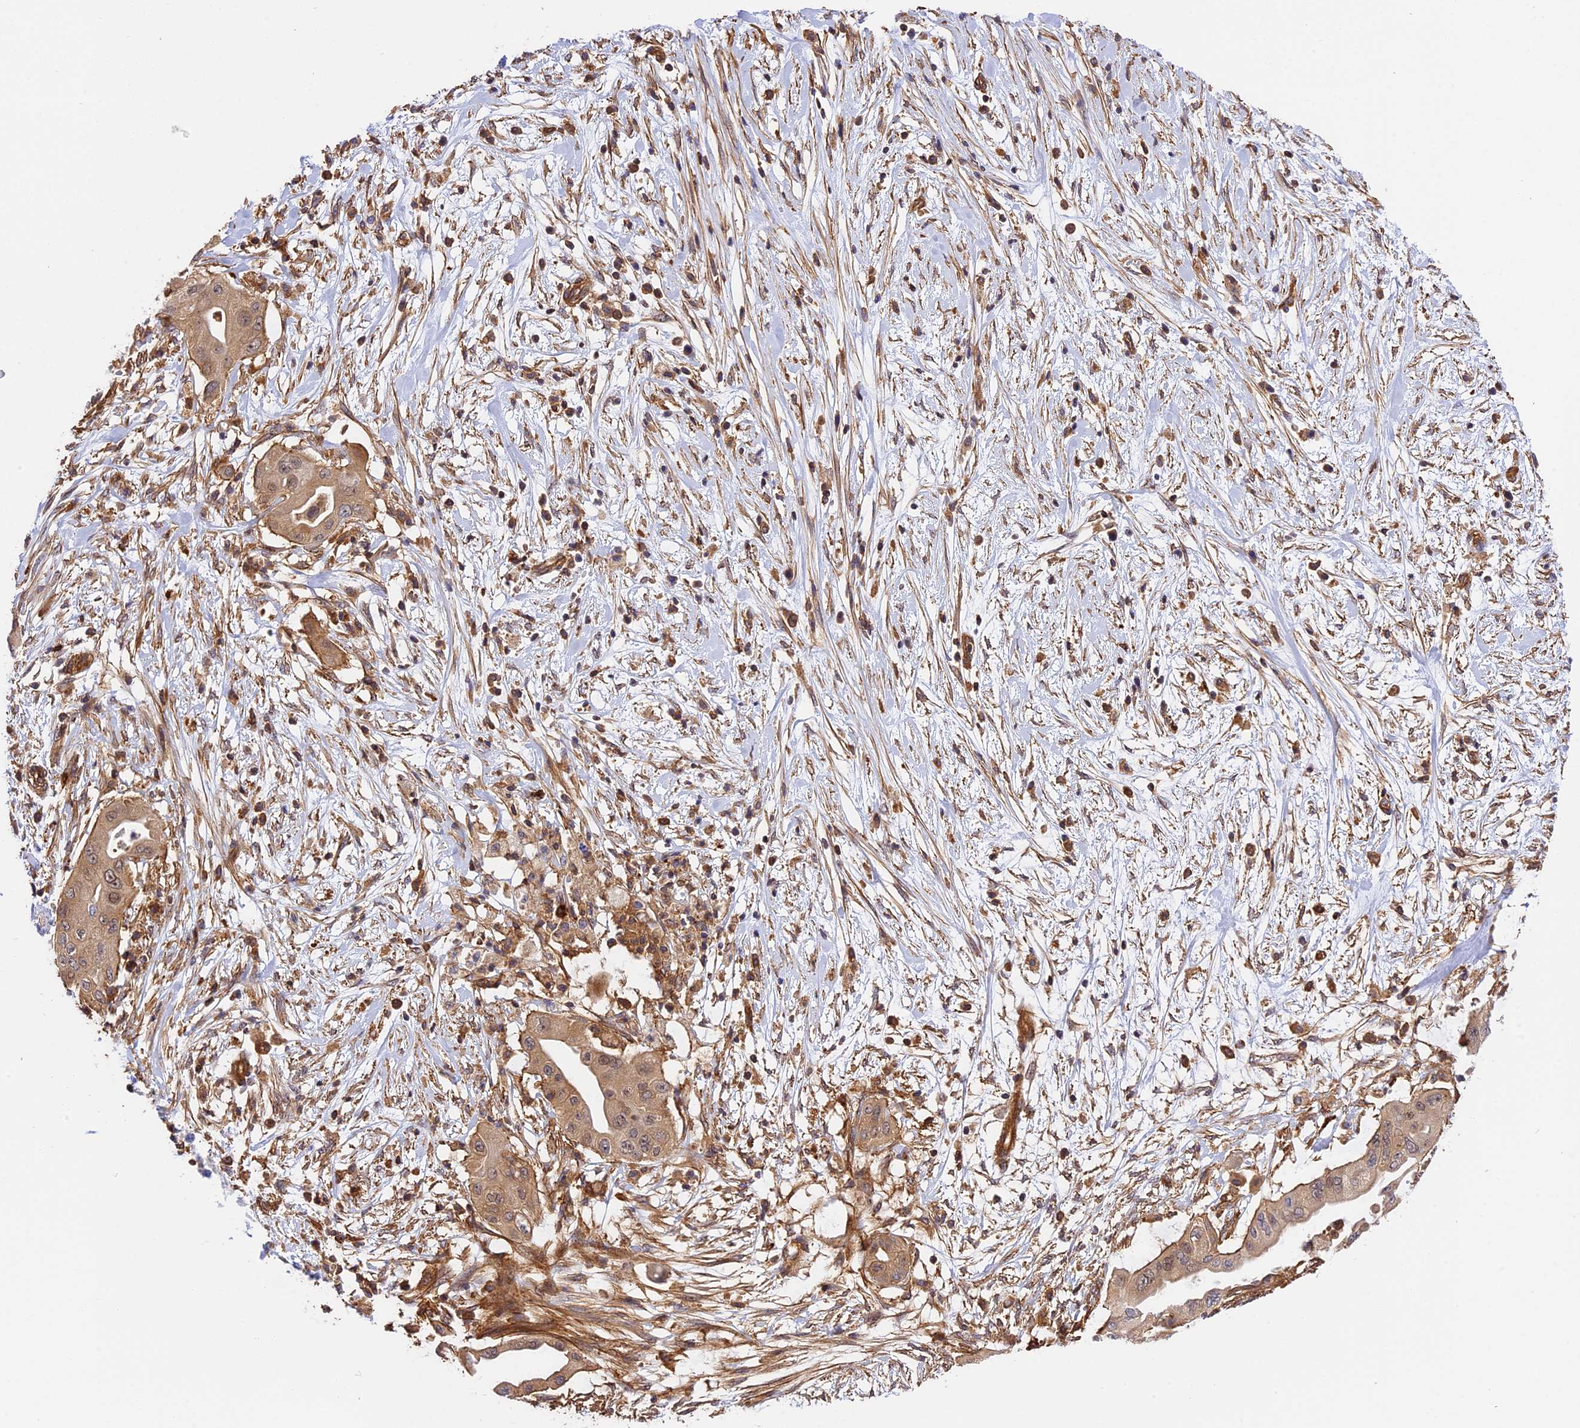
{"staining": {"intensity": "moderate", "quantity": ">75%", "location": "cytoplasmic/membranous"}, "tissue": "pancreatic cancer", "cell_type": "Tumor cells", "image_type": "cancer", "snomed": [{"axis": "morphology", "description": "Adenocarcinoma, NOS"}, {"axis": "topography", "description": "Pancreas"}], "caption": "Pancreatic cancer tissue demonstrates moderate cytoplasmic/membranous positivity in about >75% of tumor cells The protein is shown in brown color, while the nuclei are stained blue.", "gene": "C5orf22", "patient": {"sex": "male", "age": 68}}